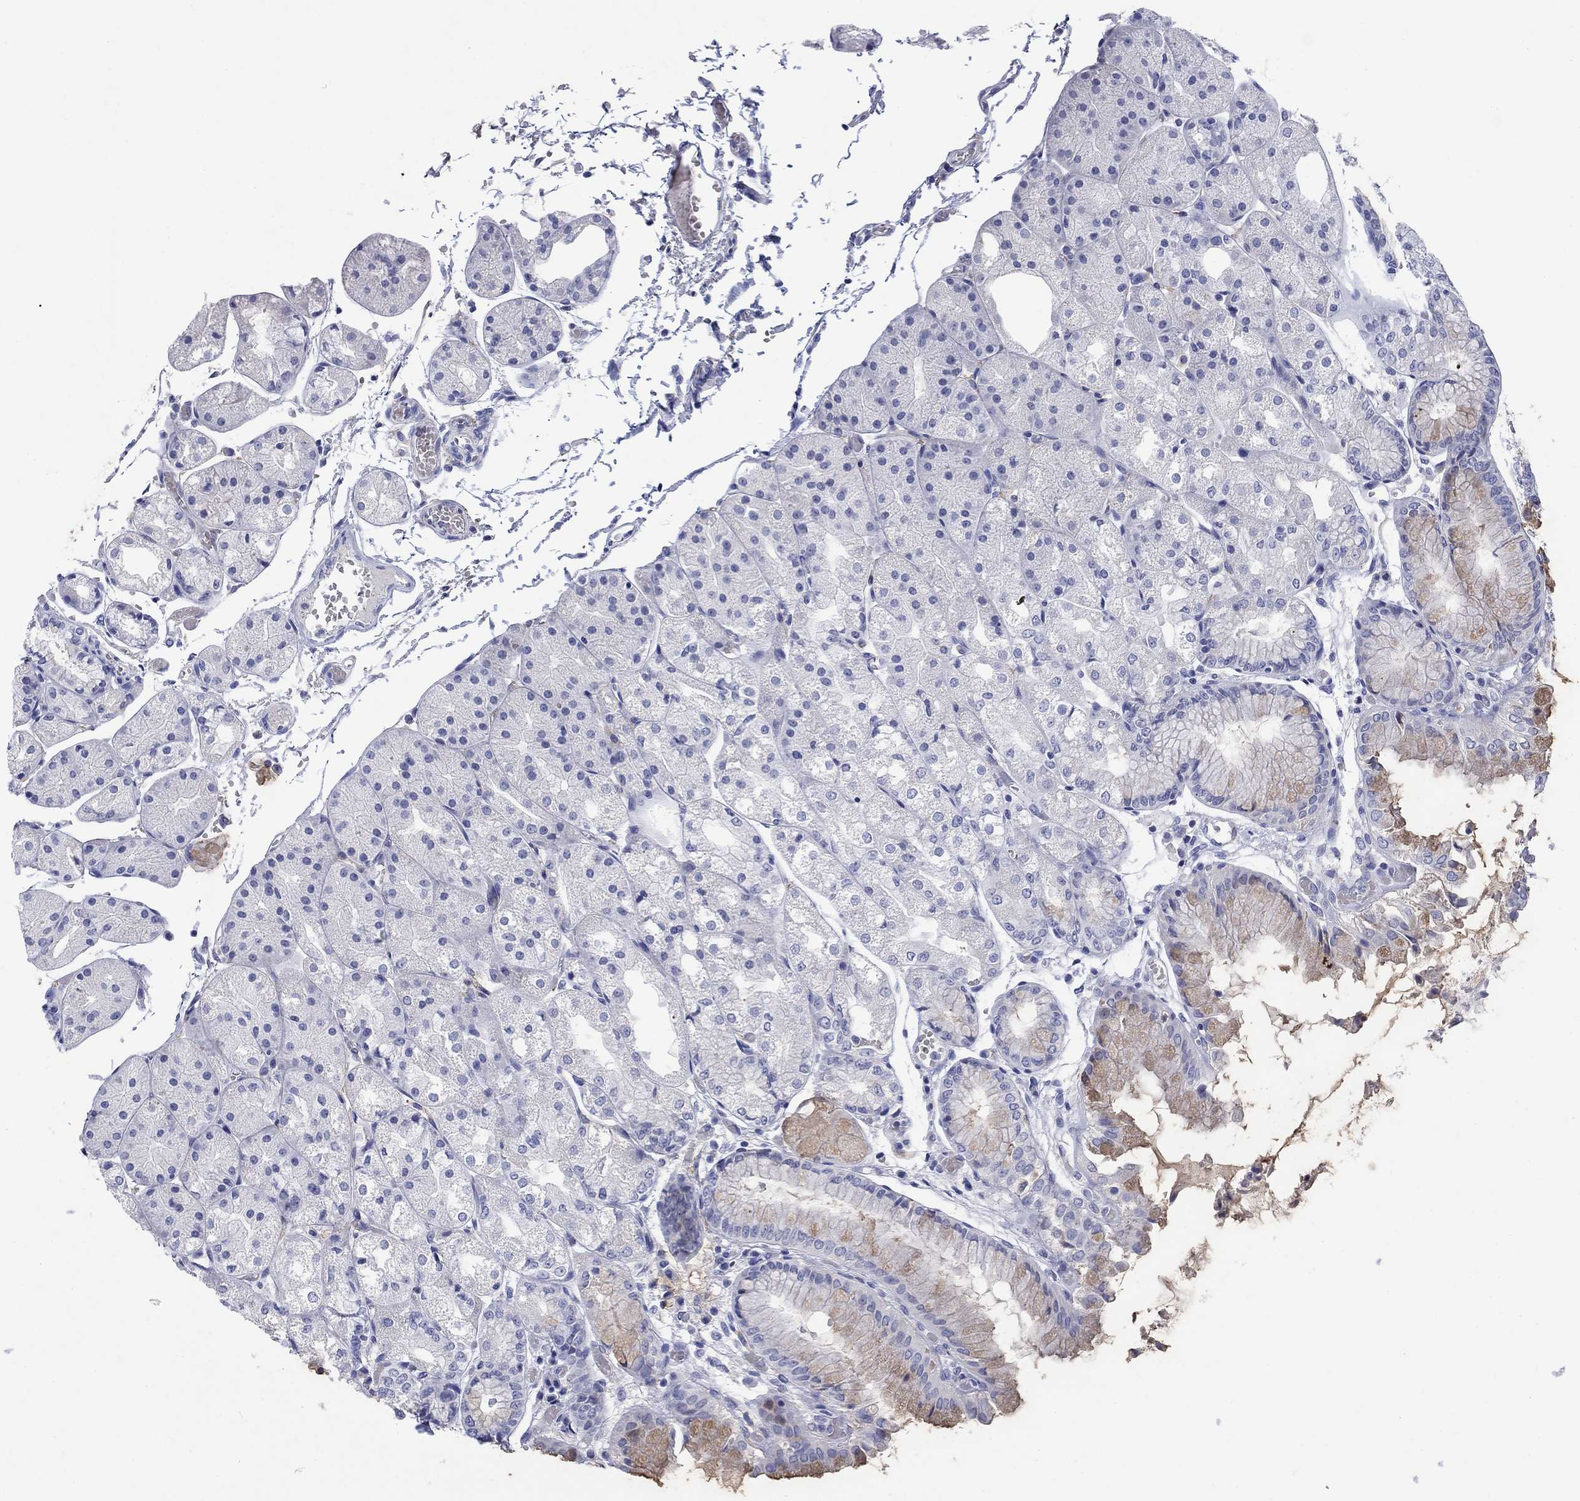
{"staining": {"intensity": "weak", "quantity": "<25%", "location": "cytoplasmic/membranous"}, "tissue": "stomach", "cell_type": "Glandular cells", "image_type": "normal", "snomed": [{"axis": "morphology", "description": "Normal tissue, NOS"}, {"axis": "topography", "description": "Stomach, upper"}], "caption": "Histopathology image shows no protein staining in glandular cells of unremarkable stomach.", "gene": "PTPRZ1", "patient": {"sex": "male", "age": 72}}